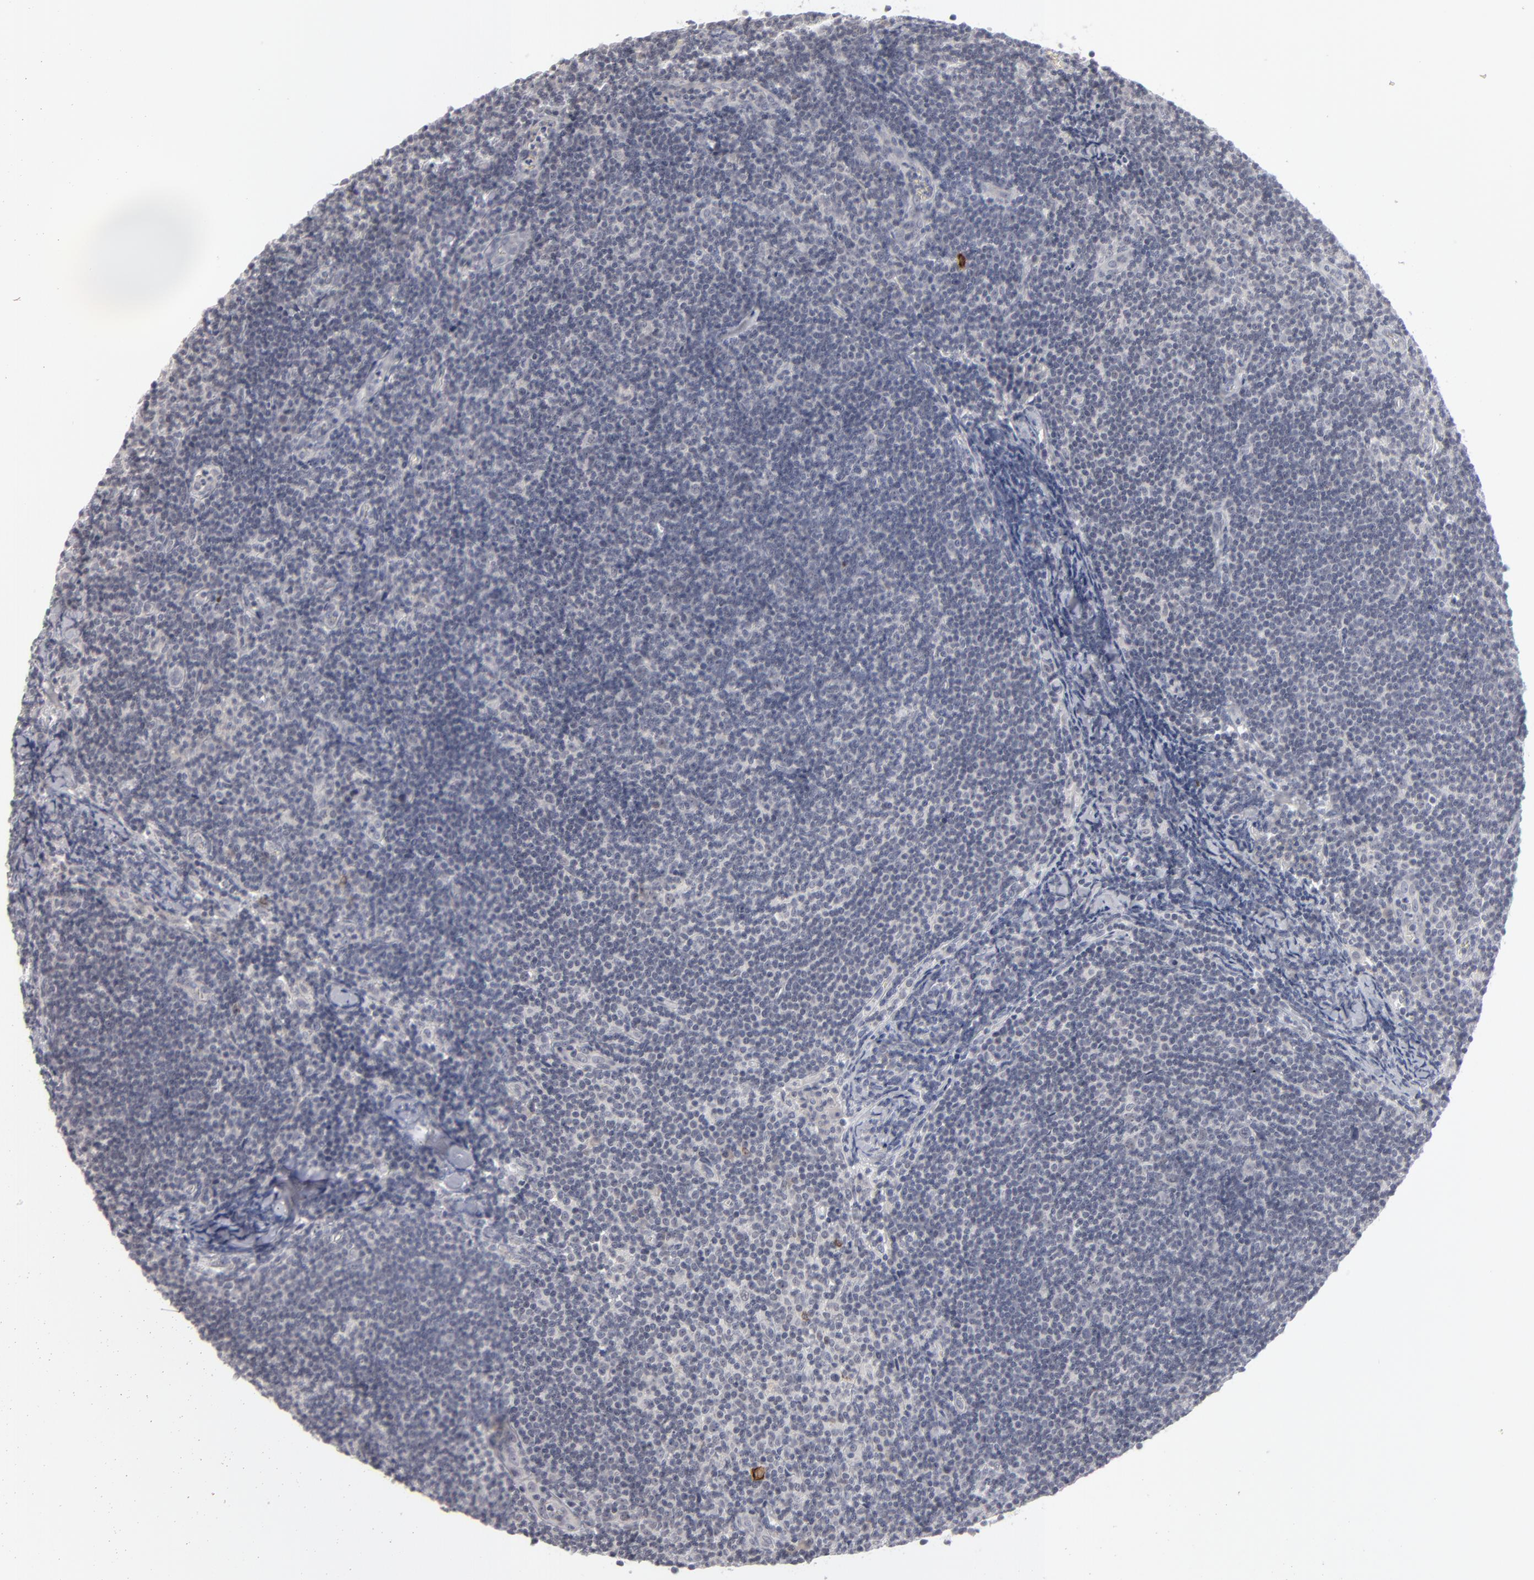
{"staining": {"intensity": "negative", "quantity": "none", "location": "none"}, "tissue": "lymphoma", "cell_type": "Tumor cells", "image_type": "cancer", "snomed": [{"axis": "morphology", "description": "Malignant lymphoma, non-Hodgkin's type, Low grade"}, {"axis": "topography", "description": "Lymph node"}], "caption": "The image shows no staining of tumor cells in lymphoma.", "gene": "KIAA1210", "patient": {"sex": "male", "age": 49}}